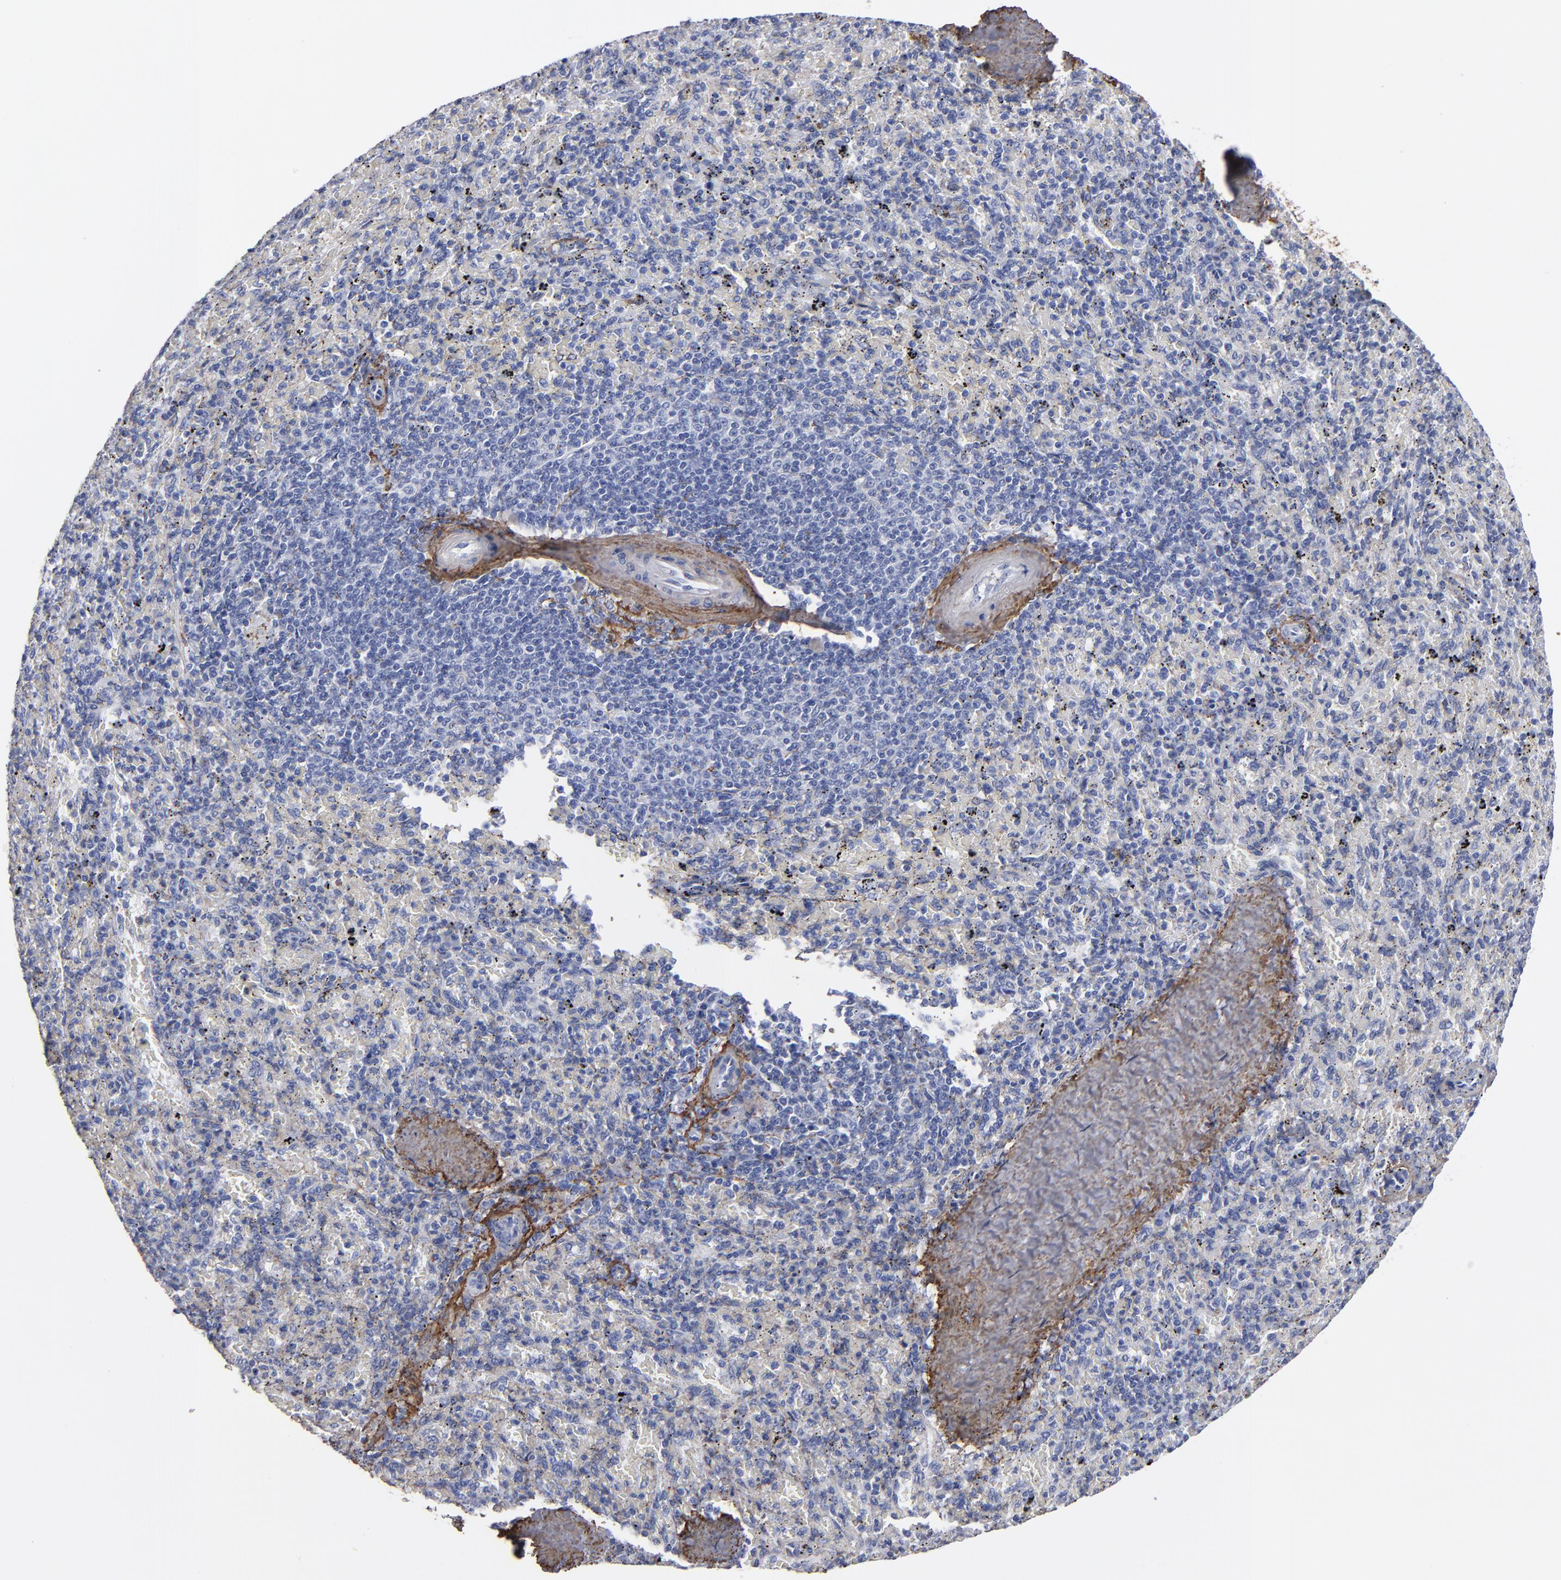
{"staining": {"intensity": "negative", "quantity": "none", "location": "none"}, "tissue": "spleen", "cell_type": "Cells in red pulp", "image_type": "normal", "snomed": [{"axis": "morphology", "description": "Normal tissue, NOS"}, {"axis": "topography", "description": "Spleen"}], "caption": "IHC histopathology image of unremarkable spleen: human spleen stained with DAB exhibits no significant protein staining in cells in red pulp.", "gene": "EMILIN1", "patient": {"sex": "female", "age": 43}}